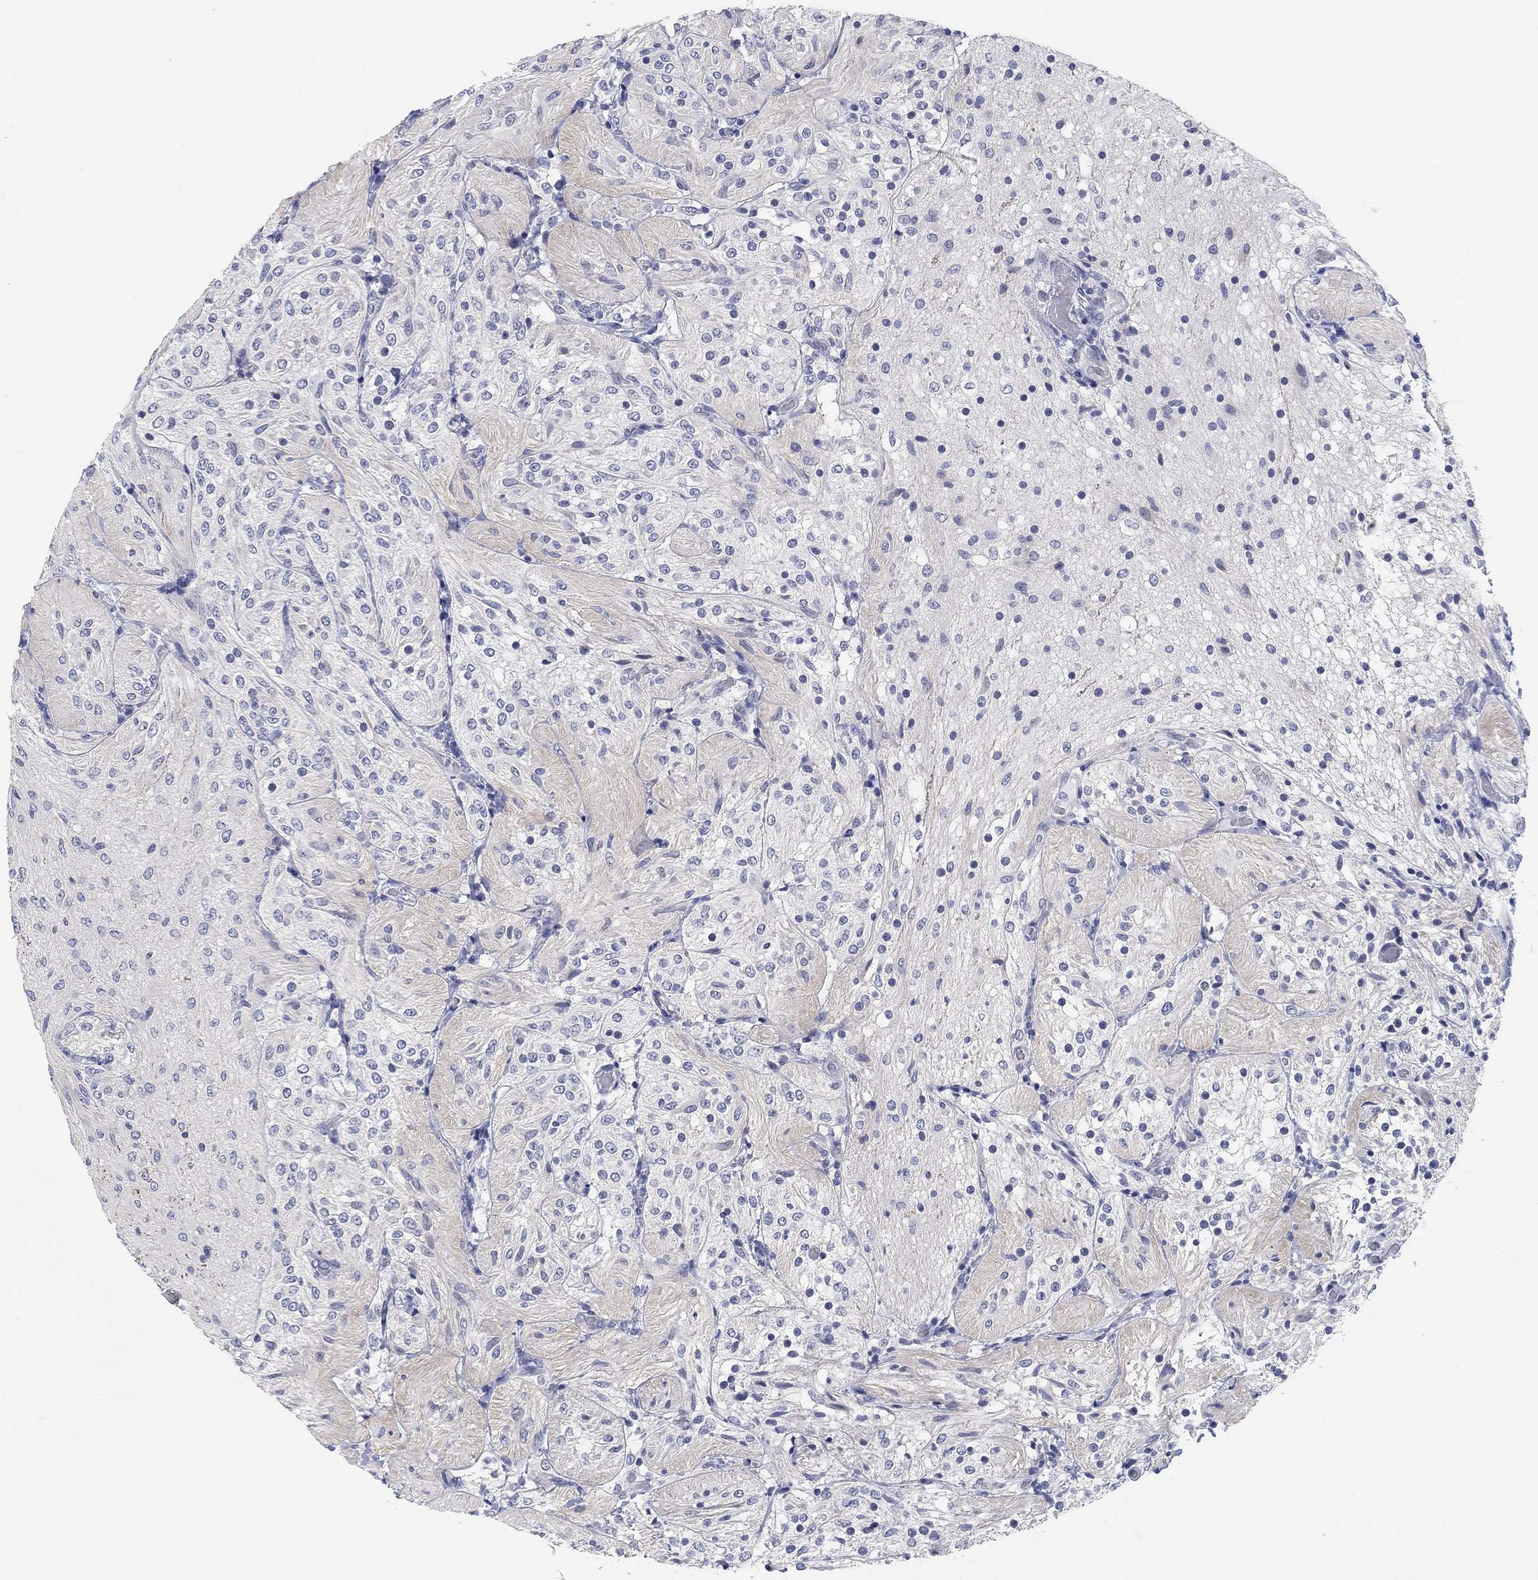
{"staining": {"intensity": "negative", "quantity": "none", "location": "none"}, "tissue": "glioma", "cell_type": "Tumor cells", "image_type": "cancer", "snomed": [{"axis": "morphology", "description": "Glioma, malignant, Low grade"}, {"axis": "topography", "description": "Brain"}], "caption": "The photomicrograph exhibits no staining of tumor cells in malignant glioma (low-grade).", "gene": "CLUL1", "patient": {"sex": "male", "age": 3}}